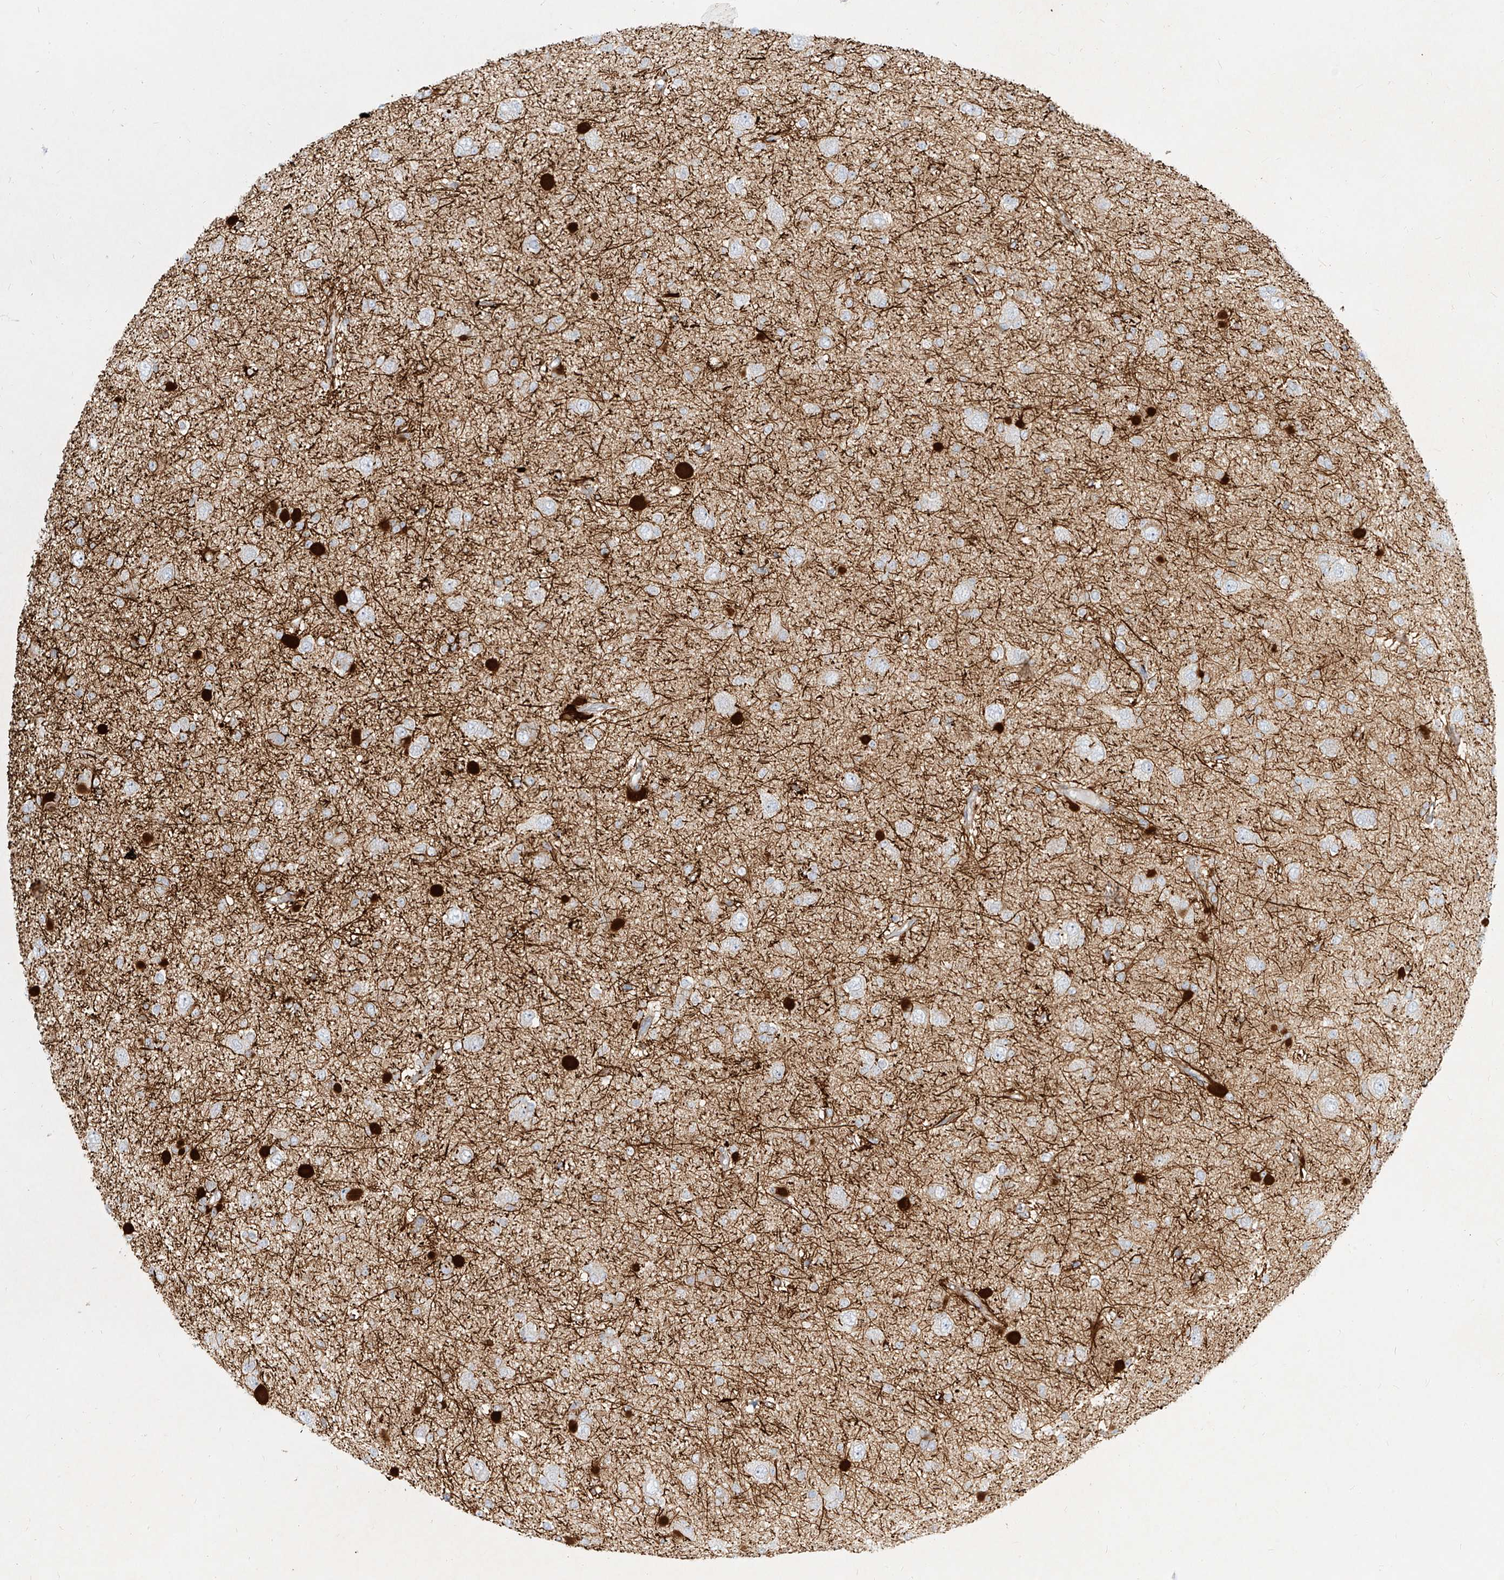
{"staining": {"intensity": "negative", "quantity": "none", "location": "none"}, "tissue": "glioma", "cell_type": "Tumor cells", "image_type": "cancer", "snomed": [{"axis": "morphology", "description": "Glioma, malignant, Low grade"}, {"axis": "topography", "description": "Brain"}], "caption": "The image demonstrates no significant staining in tumor cells of malignant glioma (low-grade).", "gene": "ITPKB", "patient": {"sex": "female", "age": 22}}